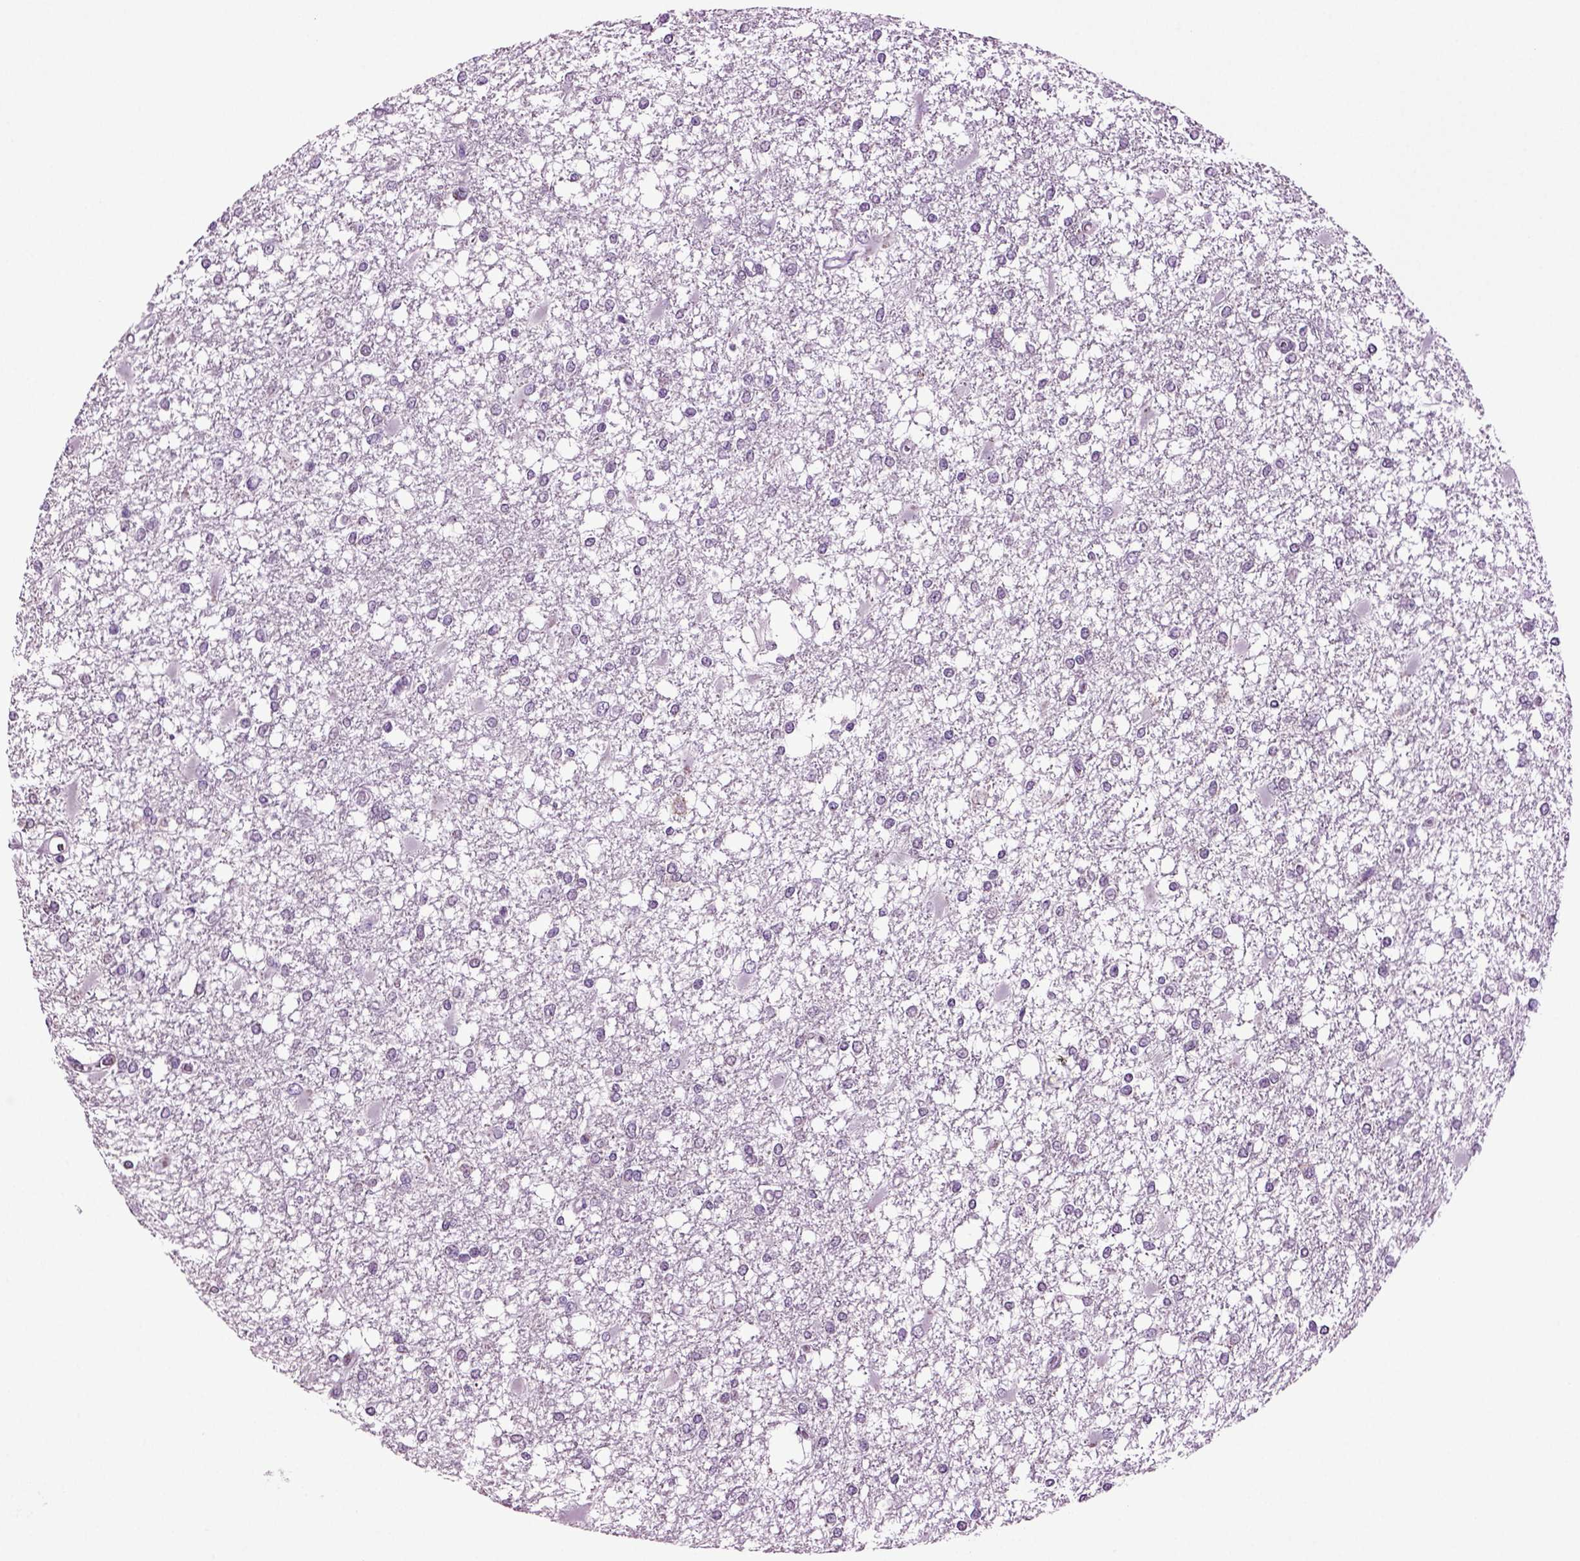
{"staining": {"intensity": "negative", "quantity": "none", "location": "none"}, "tissue": "glioma", "cell_type": "Tumor cells", "image_type": "cancer", "snomed": [{"axis": "morphology", "description": "Glioma, malignant, High grade"}, {"axis": "topography", "description": "Cerebral cortex"}], "caption": "IHC photomicrograph of neoplastic tissue: malignant glioma (high-grade) stained with DAB (3,3'-diaminobenzidine) exhibits no significant protein staining in tumor cells.", "gene": "PLCH2", "patient": {"sex": "male", "age": 79}}